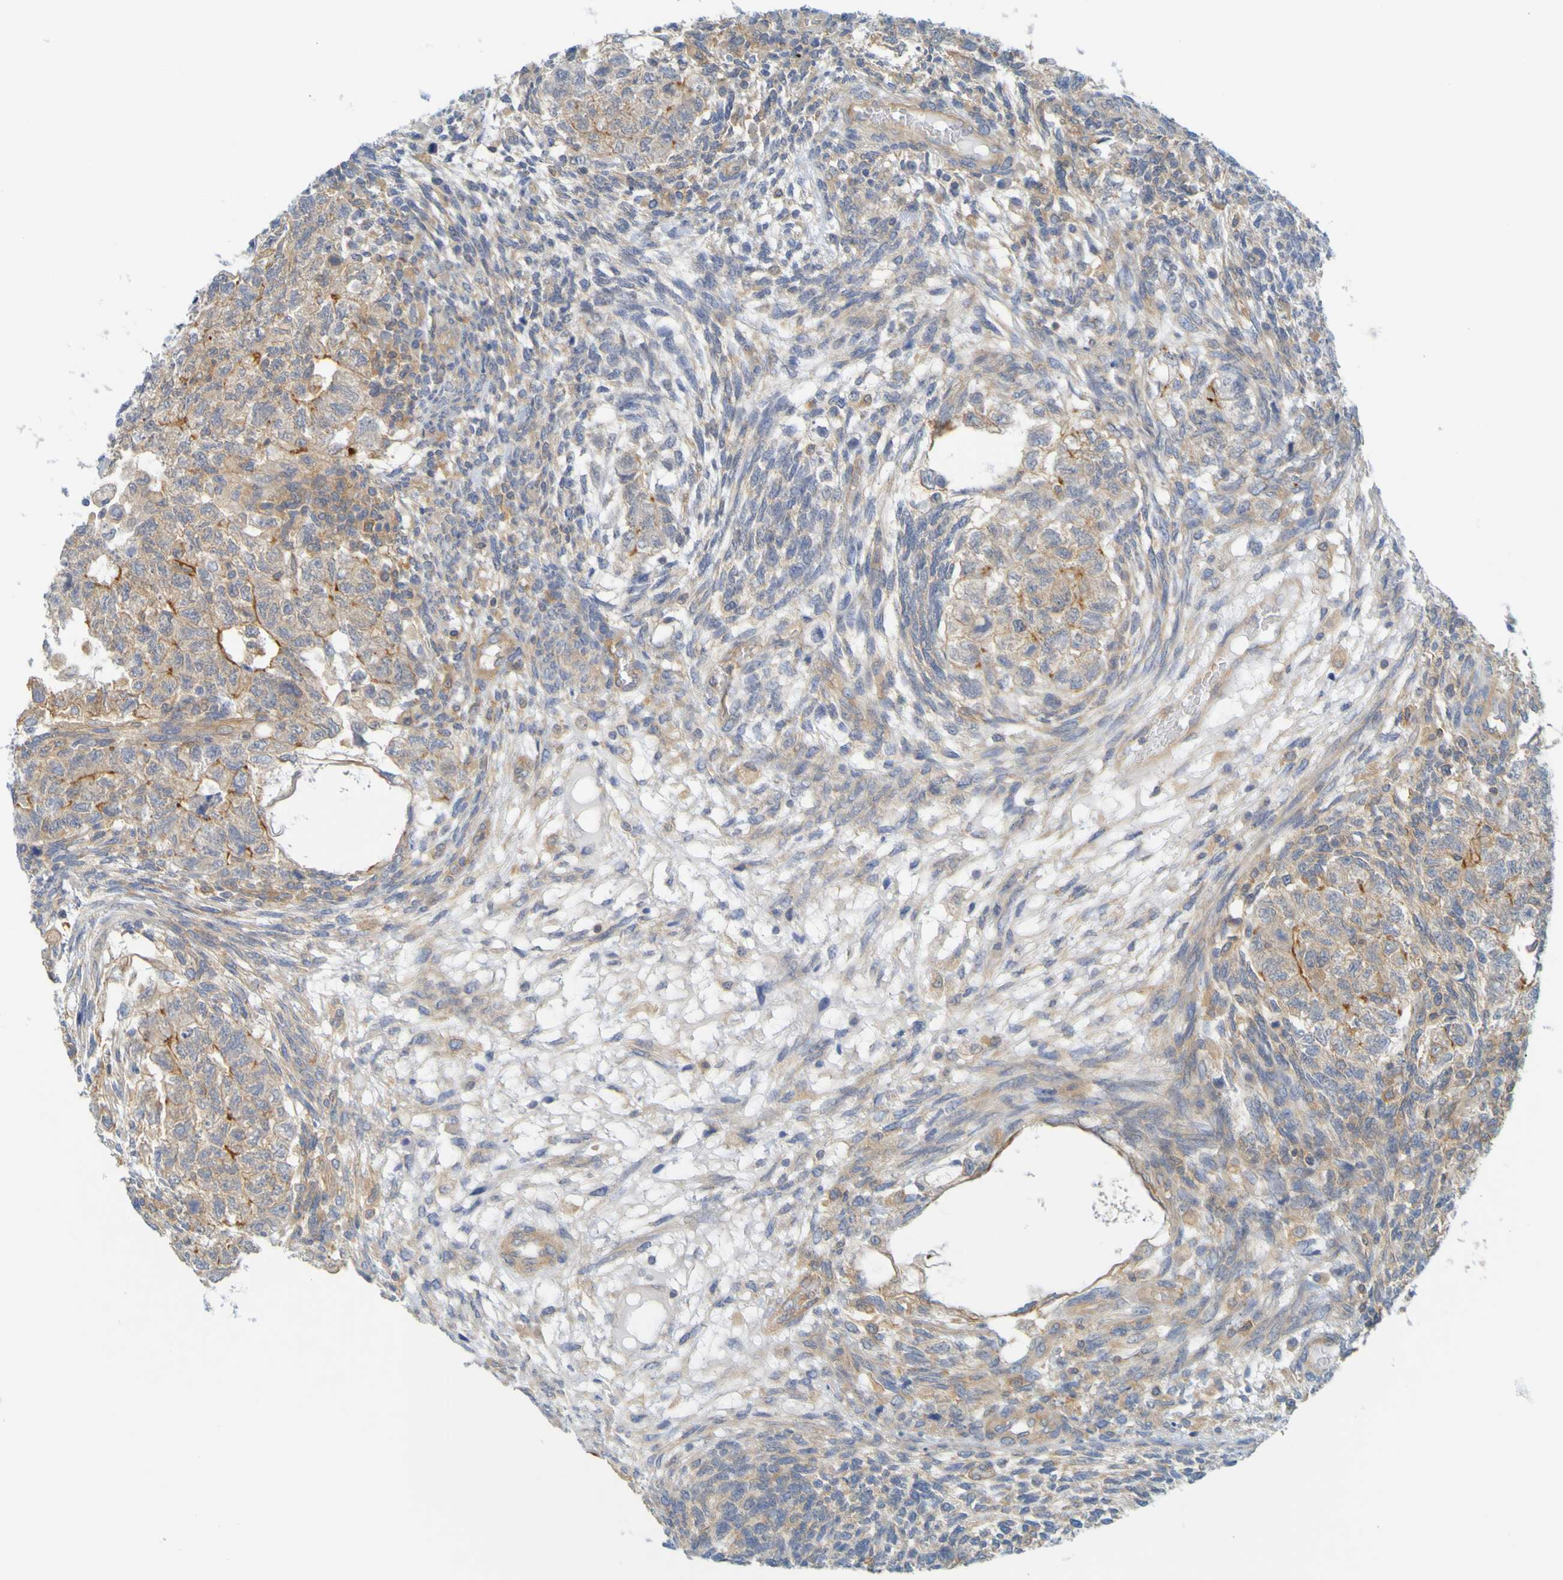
{"staining": {"intensity": "strong", "quantity": "<25%", "location": "cytoplasmic/membranous"}, "tissue": "testis cancer", "cell_type": "Tumor cells", "image_type": "cancer", "snomed": [{"axis": "morphology", "description": "Normal tissue, NOS"}, {"axis": "morphology", "description": "Carcinoma, Embryonal, NOS"}, {"axis": "topography", "description": "Testis"}], "caption": "An image of testis embryonal carcinoma stained for a protein displays strong cytoplasmic/membranous brown staining in tumor cells.", "gene": "APPL1", "patient": {"sex": "male", "age": 36}}